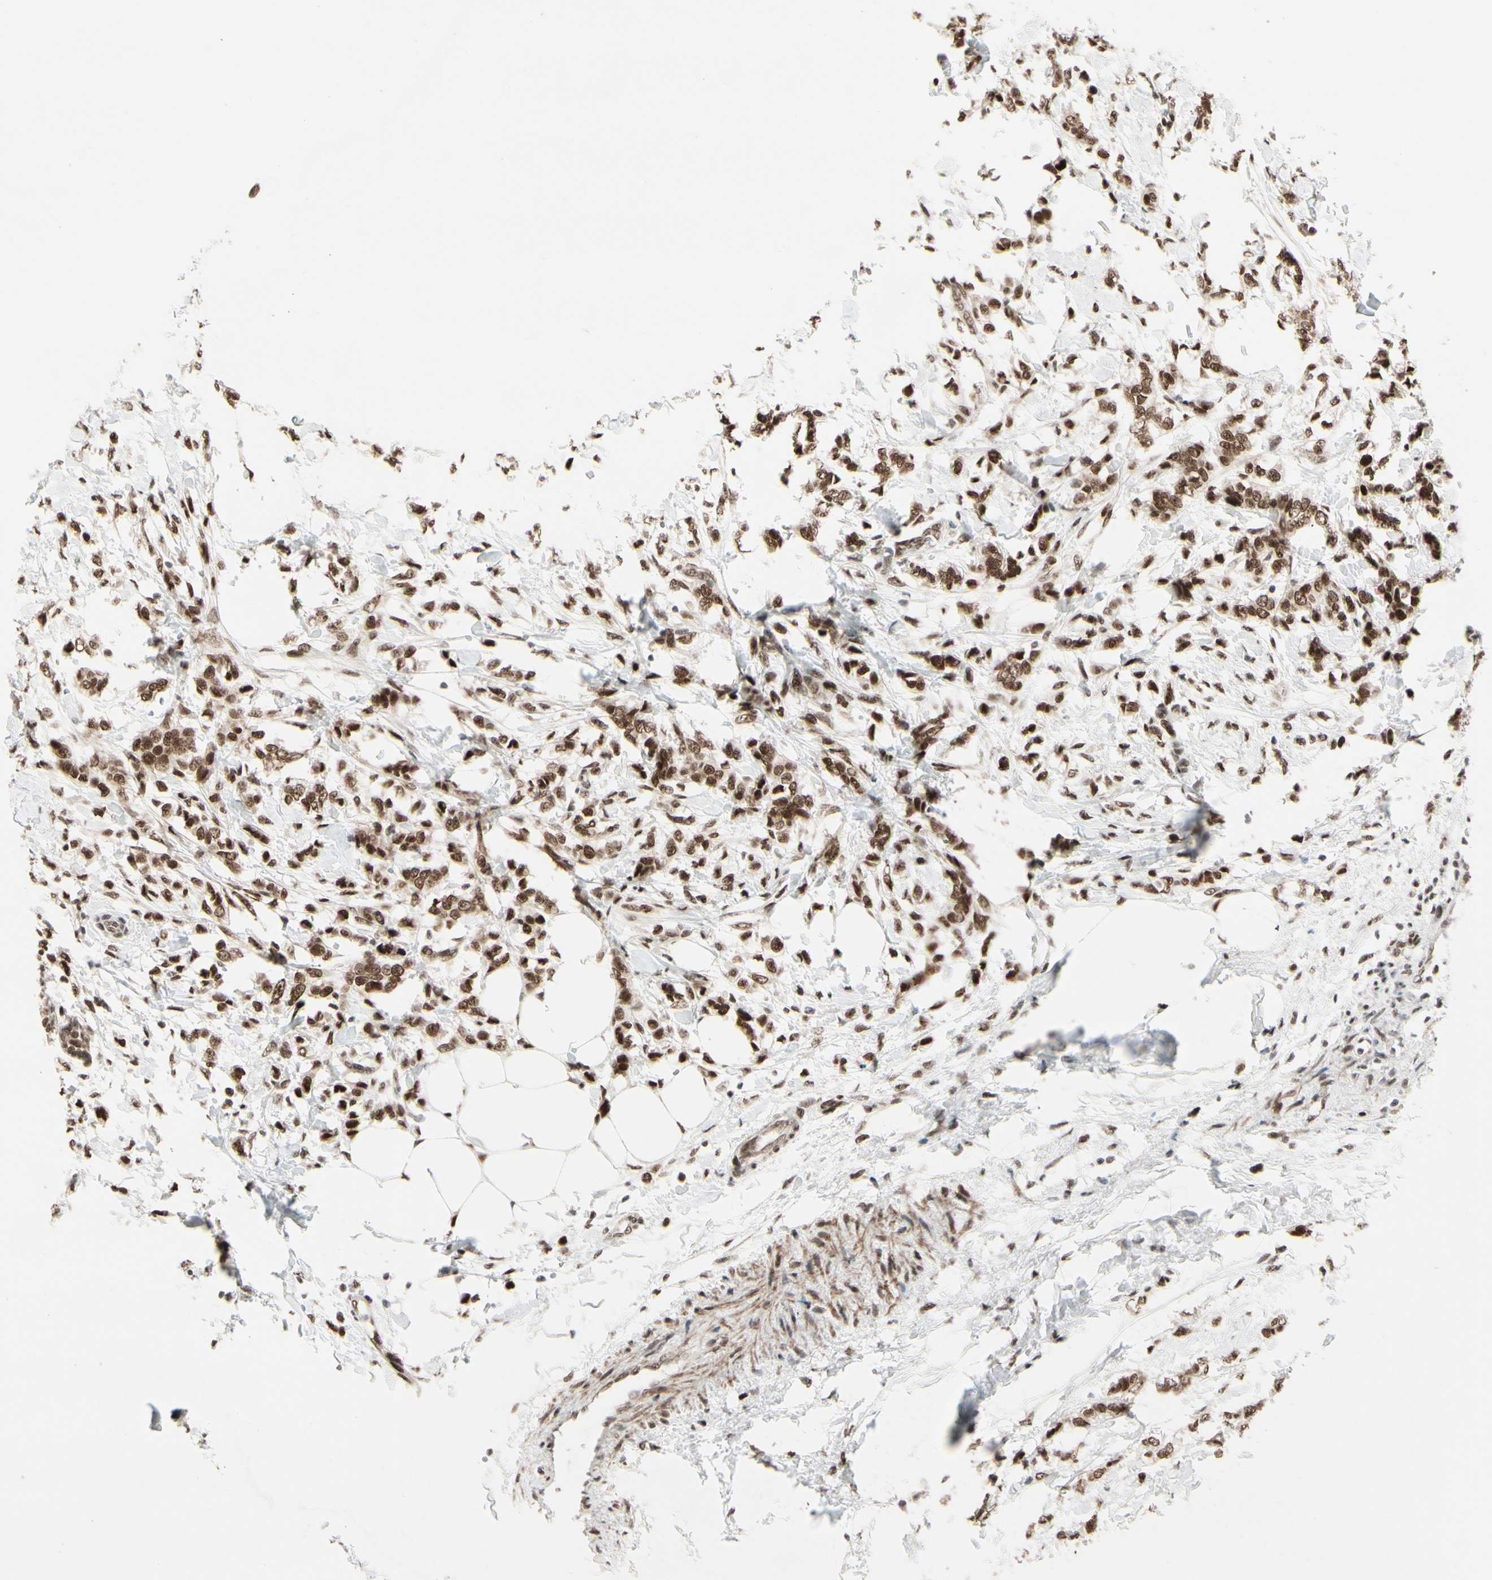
{"staining": {"intensity": "strong", "quantity": ">75%", "location": "cytoplasmic/membranous,nuclear"}, "tissue": "breast cancer", "cell_type": "Tumor cells", "image_type": "cancer", "snomed": [{"axis": "morphology", "description": "Lobular carcinoma, in situ"}, {"axis": "morphology", "description": "Lobular carcinoma"}, {"axis": "topography", "description": "Breast"}], "caption": "Human lobular carcinoma in situ (breast) stained with a protein marker demonstrates strong staining in tumor cells.", "gene": "CHAMP1", "patient": {"sex": "female", "age": 41}}